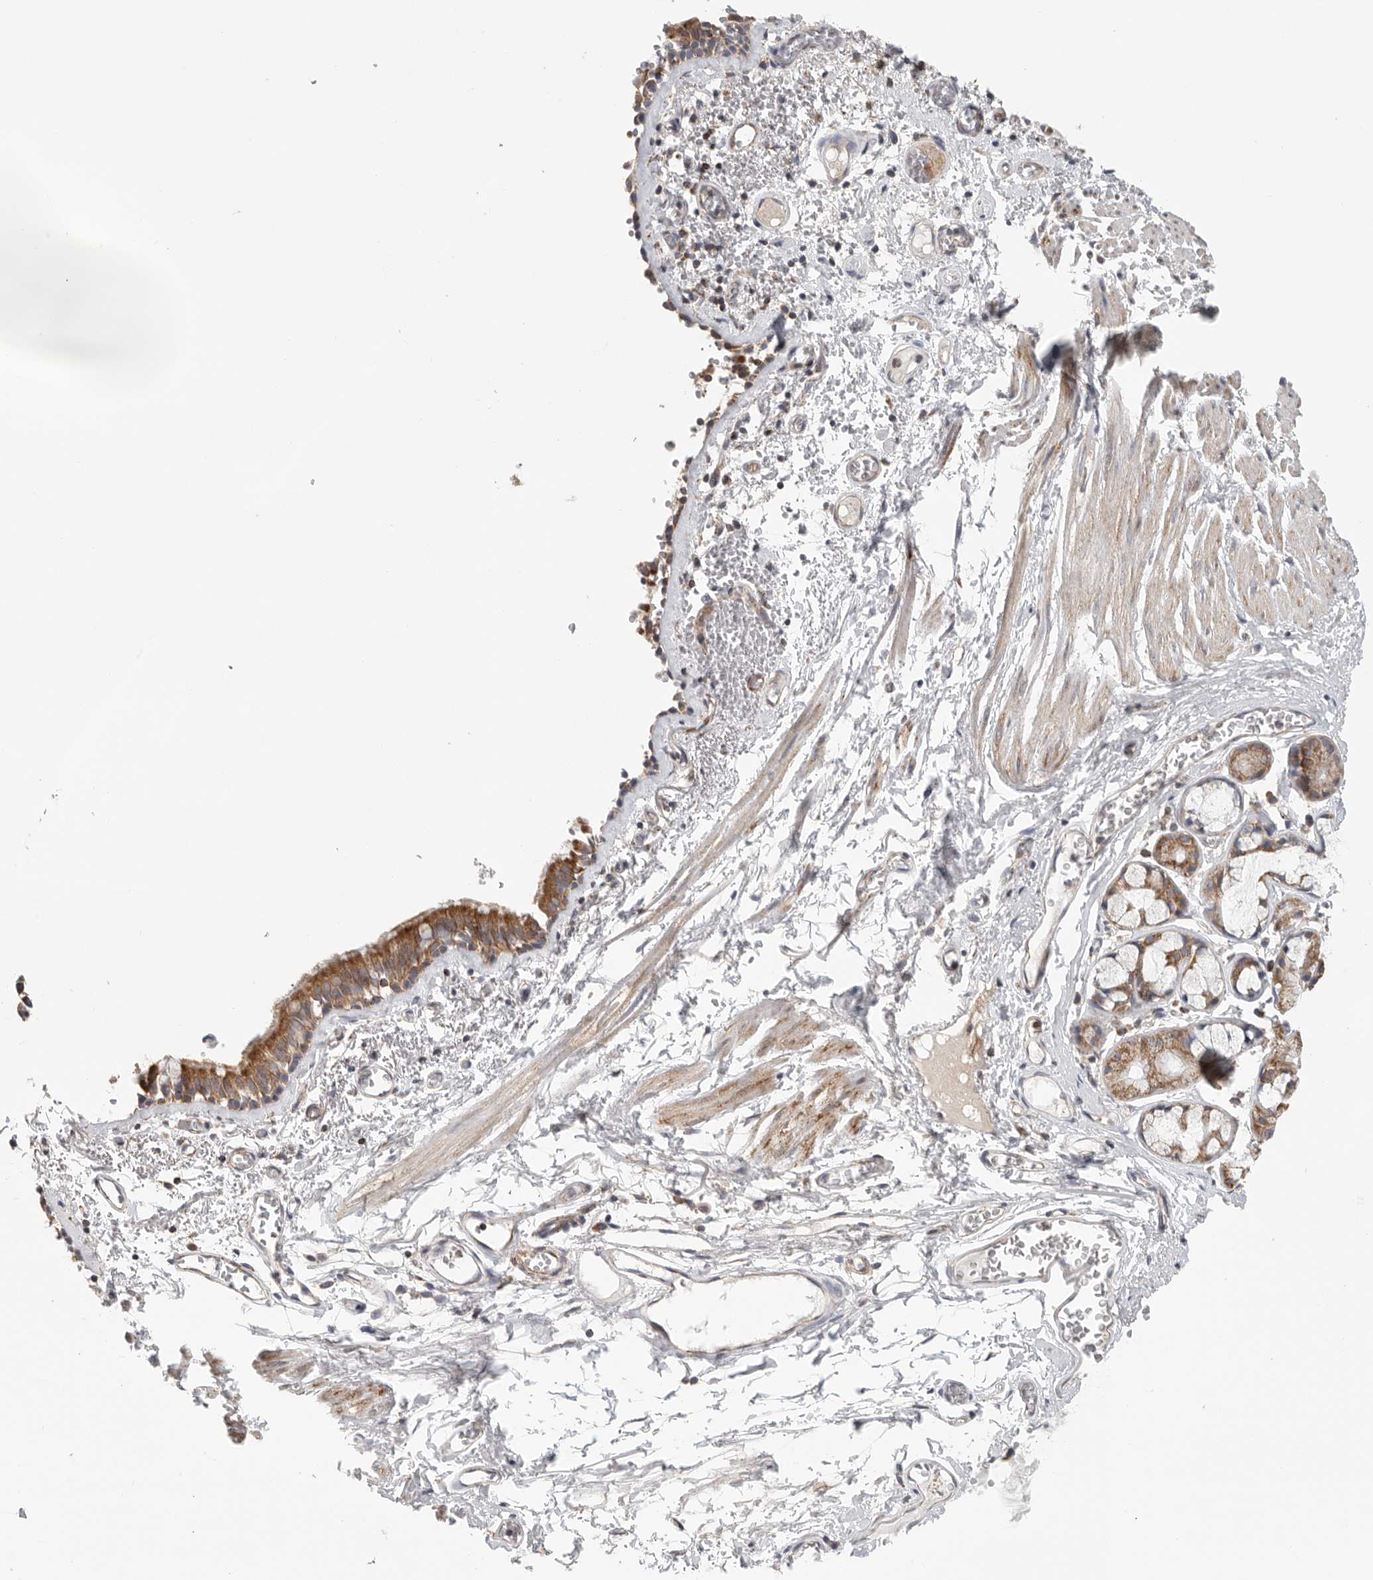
{"staining": {"intensity": "moderate", "quantity": ">75%", "location": "cytoplasmic/membranous"}, "tissue": "bronchus", "cell_type": "Respiratory epithelial cells", "image_type": "normal", "snomed": [{"axis": "morphology", "description": "Normal tissue, NOS"}, {"axis": "topography", "description": "Bronchus"}, {"axis": "topography", "description": "Lung"}], "caption": "A high-resolution histopathology image shows immunohistochemistry staining of benign bronchus, which reveals moderate cytoplasmic/membranous expression in about >75% of respiratory epithelial cells. (IHC, brightfield microscopy, high magnification).", "gene": "FKBP8", "patient": {"sex": "male", "age": 56}}